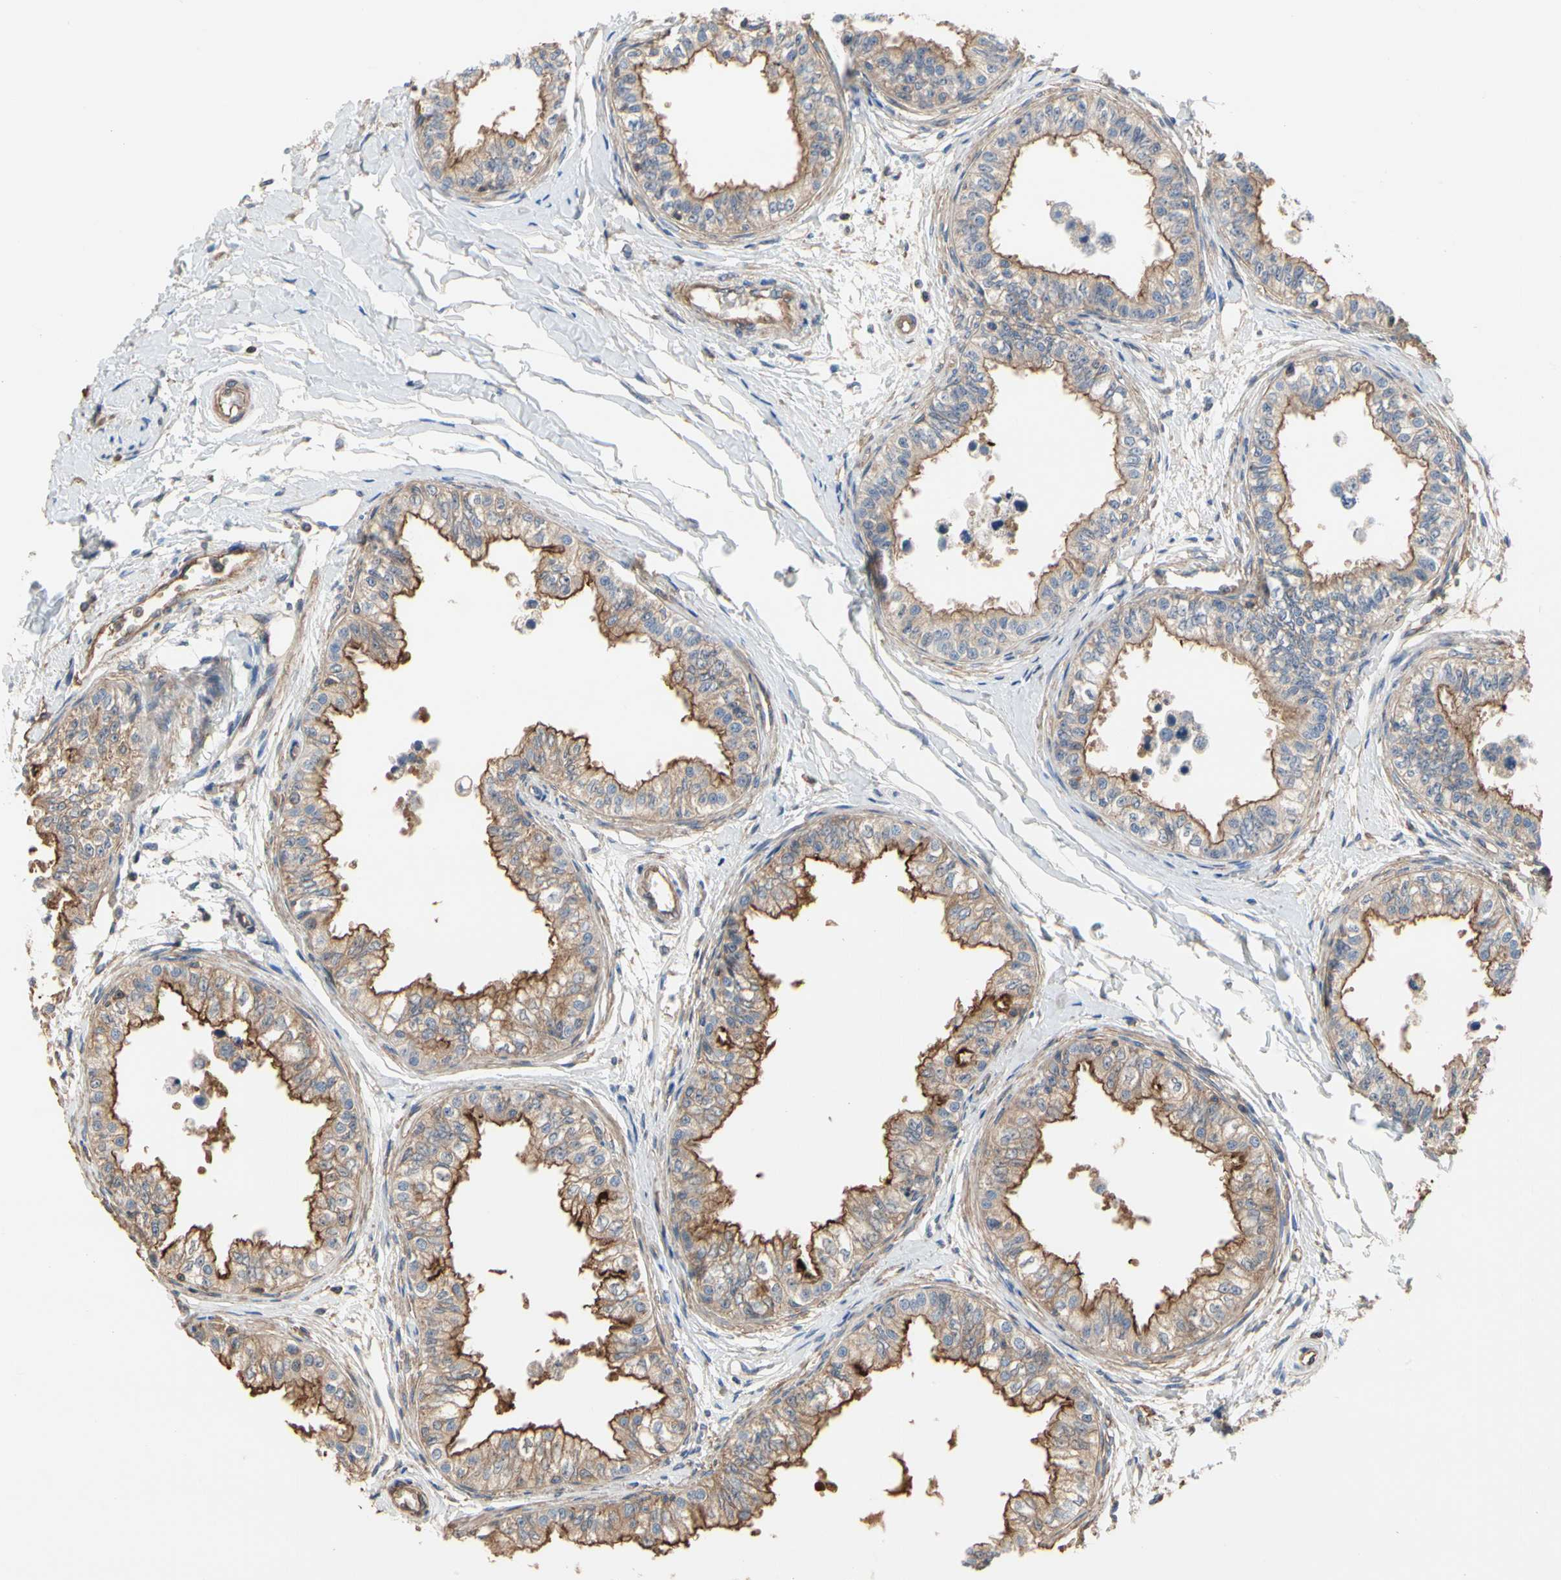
{"staining": {"intensity": "moderate", "quantity": ">75%", "location": "cytoplasmic/membranous"}, "tissue": "epididymis", "cell_type": "Glandular cells", "image_type": "normal", "snomed": [{"axis": "morphology", "description": "Normal tissue, NOS"}, {"axis": "morphology", "description": "Adenocarcinoma, metastatic, NOS"}, {"axis": "topography", "description": "Testis"}, {"axis": "topography", "description": "Epididymis"}], "caption": "Epididymis was stained to show a protein in brown. There is medium levels of moderate cytoplasmic/membranous staining in approximately >75% of glandular cells.", "gene": "PDZK1", "patient": {"sex": "male", "age": 26}}